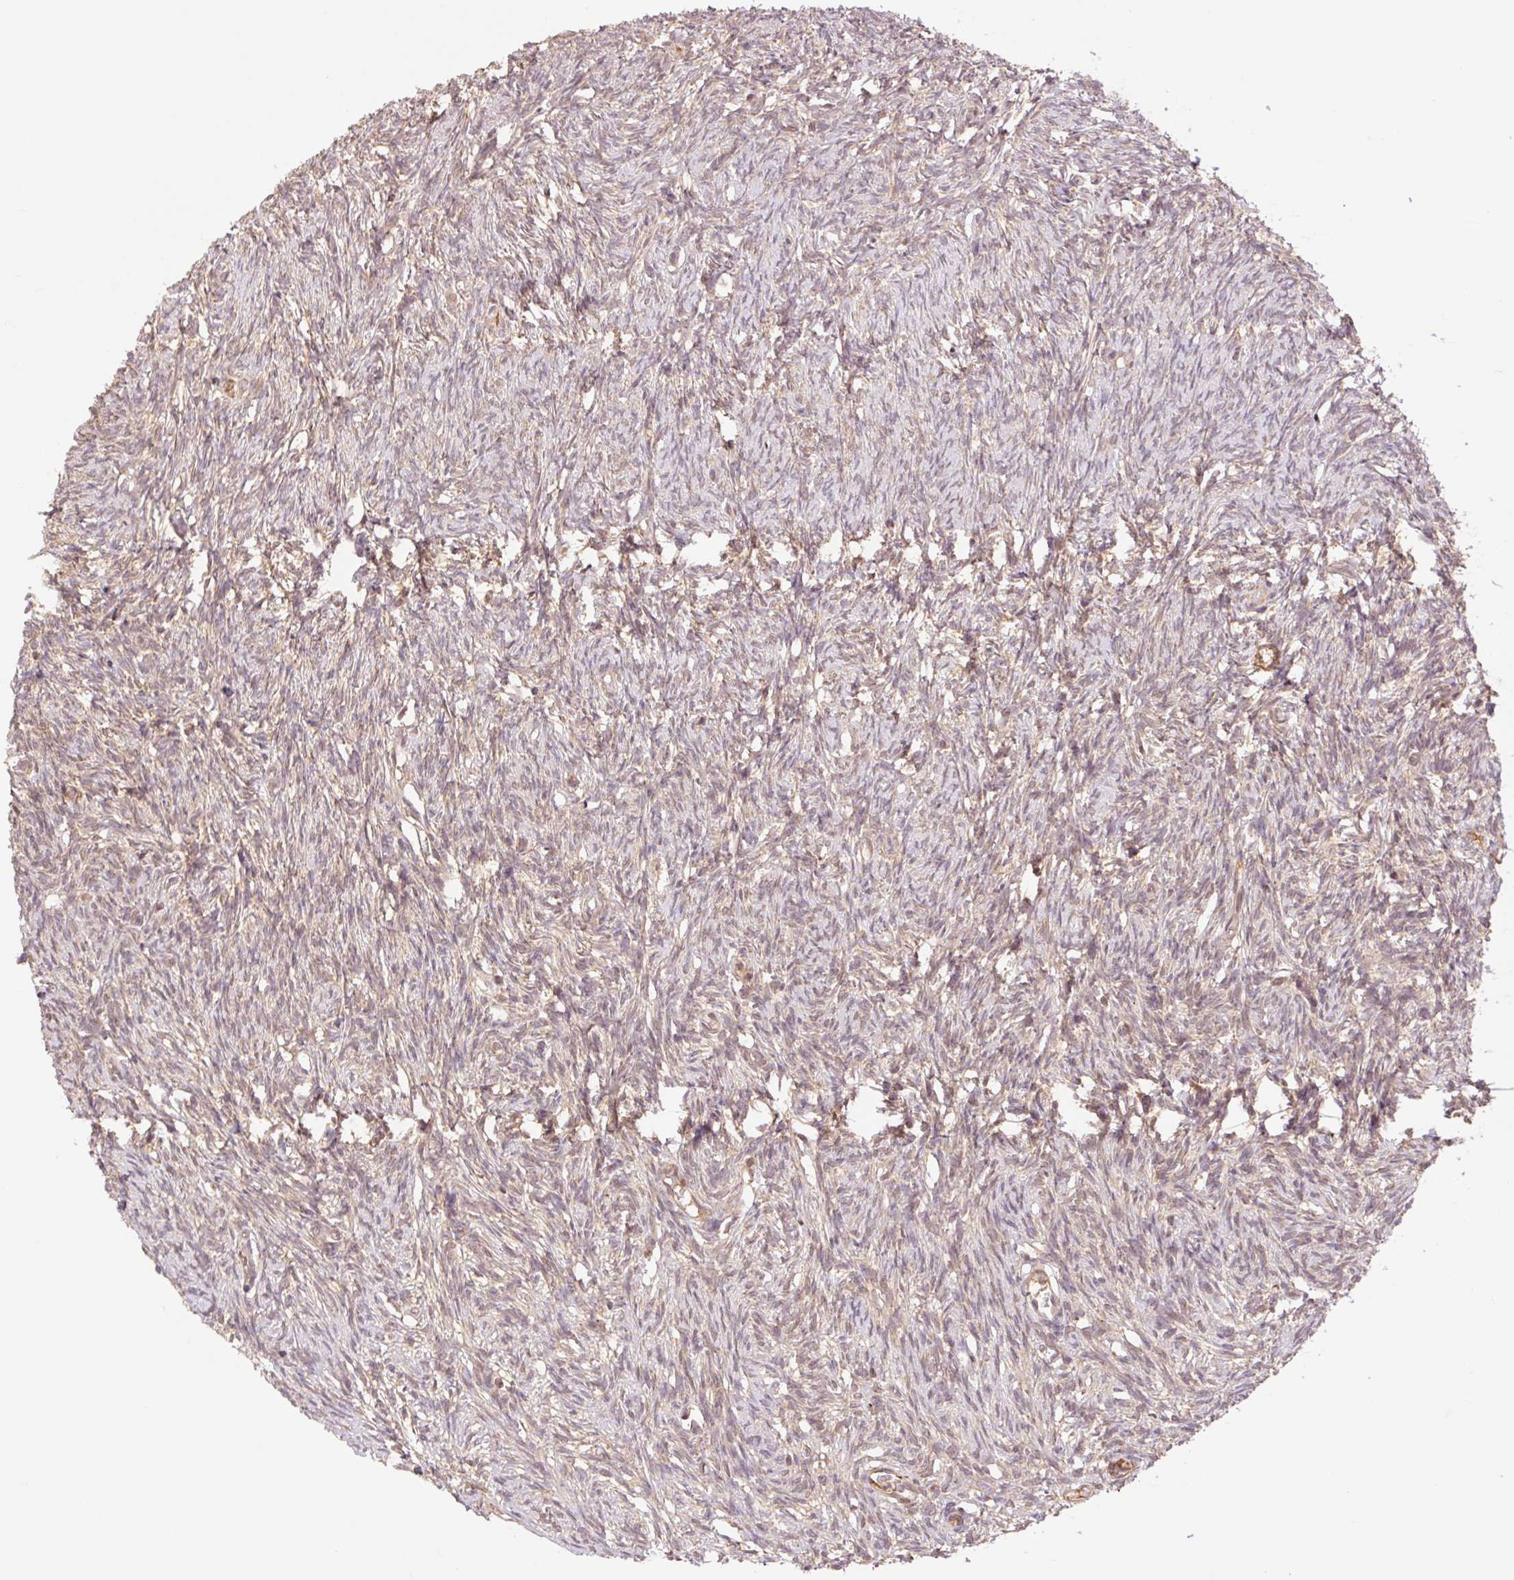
{"staining": {"intensity": "moderate", "quantity": ">75%", "location": "cytoplasmic/membranous"}, "tissue": "ovary", "cell_type": "Follicle cells", "image_type": "normal", "snomed": [{"axis": "morphology", "description": "Normal tissue, NOS"}, {"axis": "topography", "description": "Ovary"}], "caption": "Approximately >75% of follicle cells in benign ovary demonstrate moderate cytoplasmic/membranous protein positivity as visualized by brown immunohistochemical staining.", "gene": "YJU2B", "patient": {"sex": "female", "age": 33}}